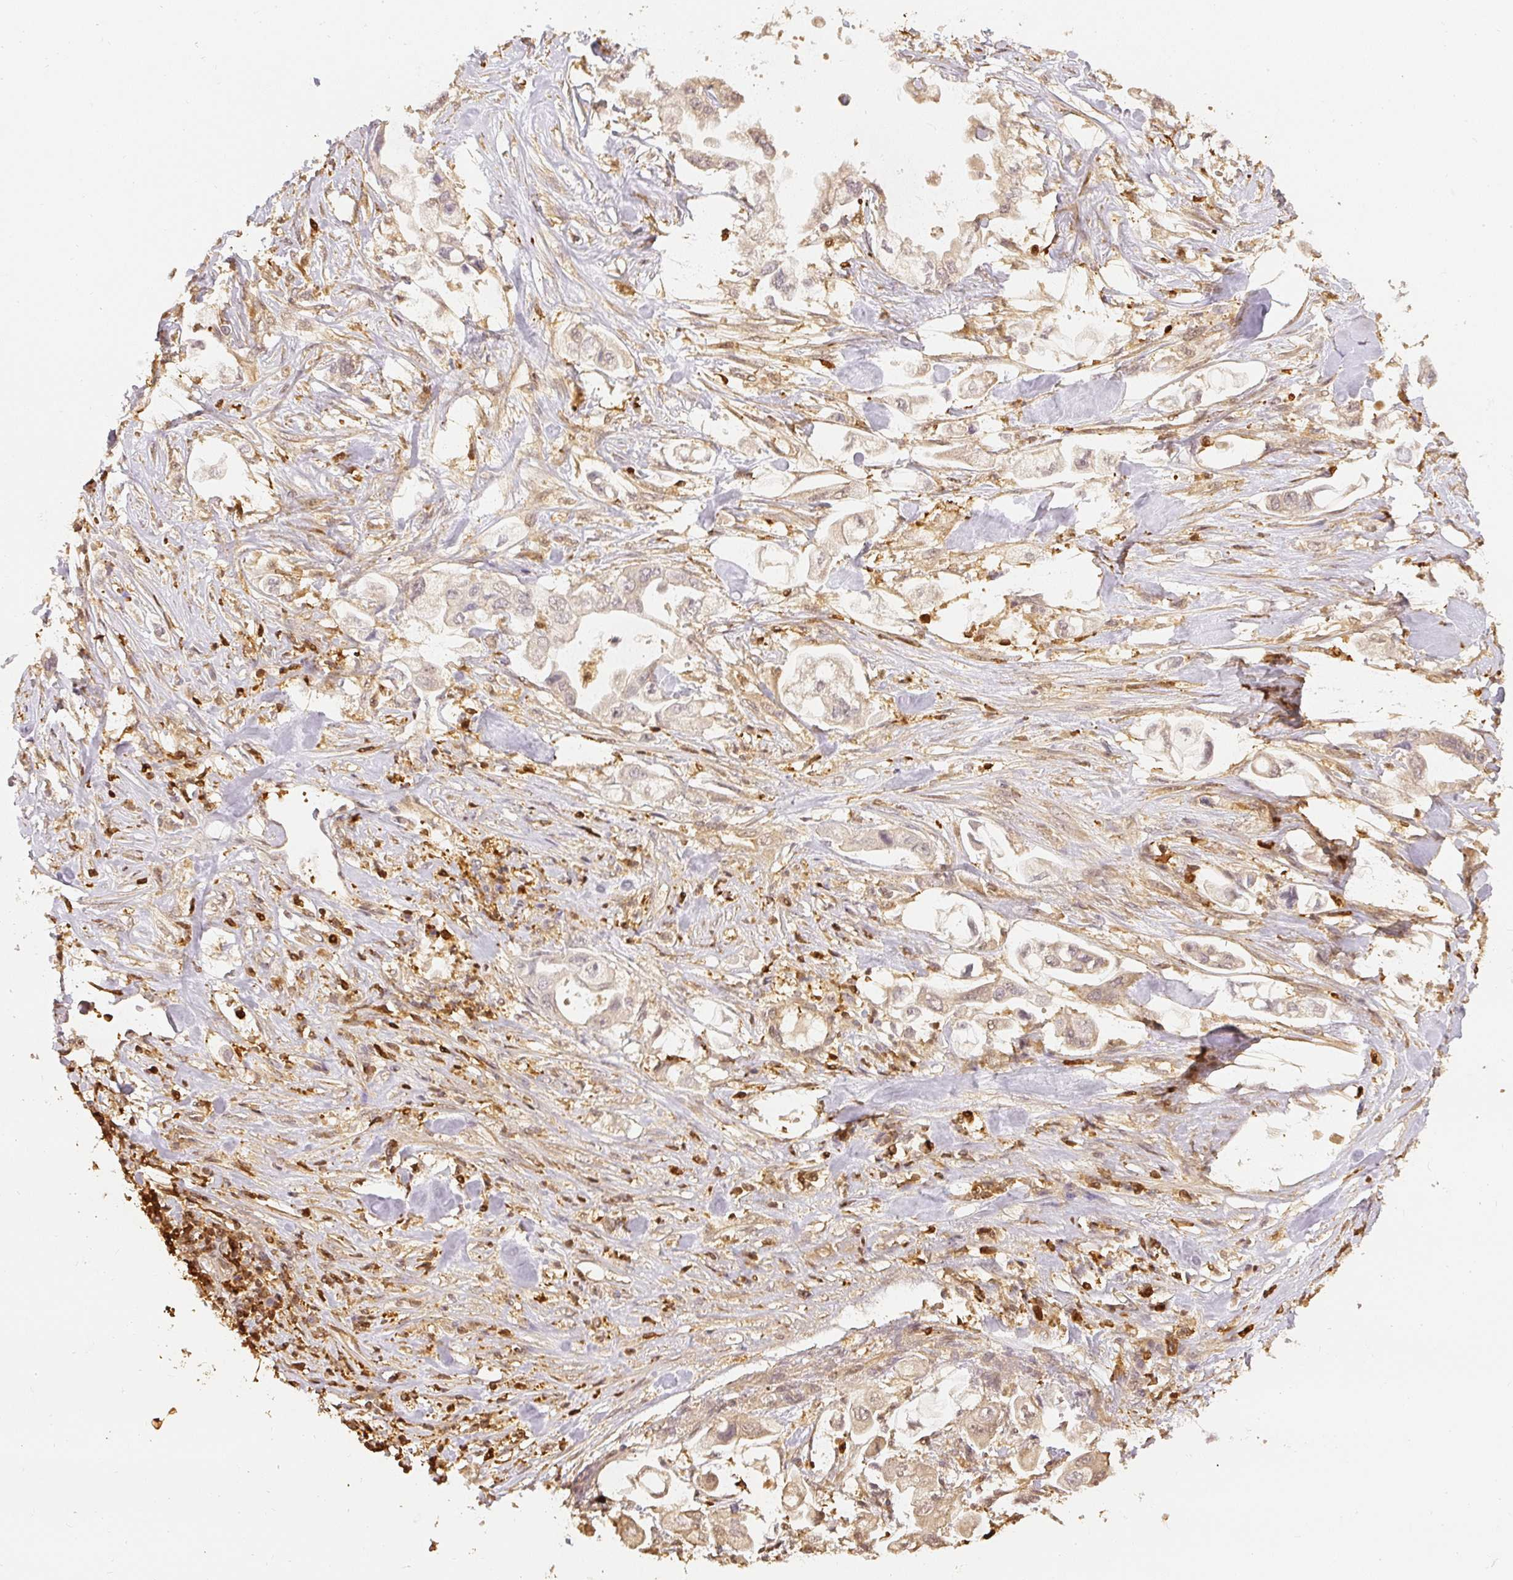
{"staining": {"intensity": "weak", "quantity": ">75%", "location": "cytoplasmic/membranous"}, "tissue": "stomach cancer", "cell_type": "Tumor cells", "image_type": "cancer", "snomed": [{"axis": "morphology", "description": "Adenocarcinoma, NOS"}, {"axis": "topography", "description": "Stomach"}], "caption": "A low amount of weak cytoplasmic/membranous expression is appreciated in approximately >75% of tumor cells in stomach adenocarcinoma tissue. (DAB (3,3'-diaminobenzidine) = brown stain, brightfield microscopy at high magnification).", "gene": "PFN1", "patient": {"sex": "male", "age": 62}}